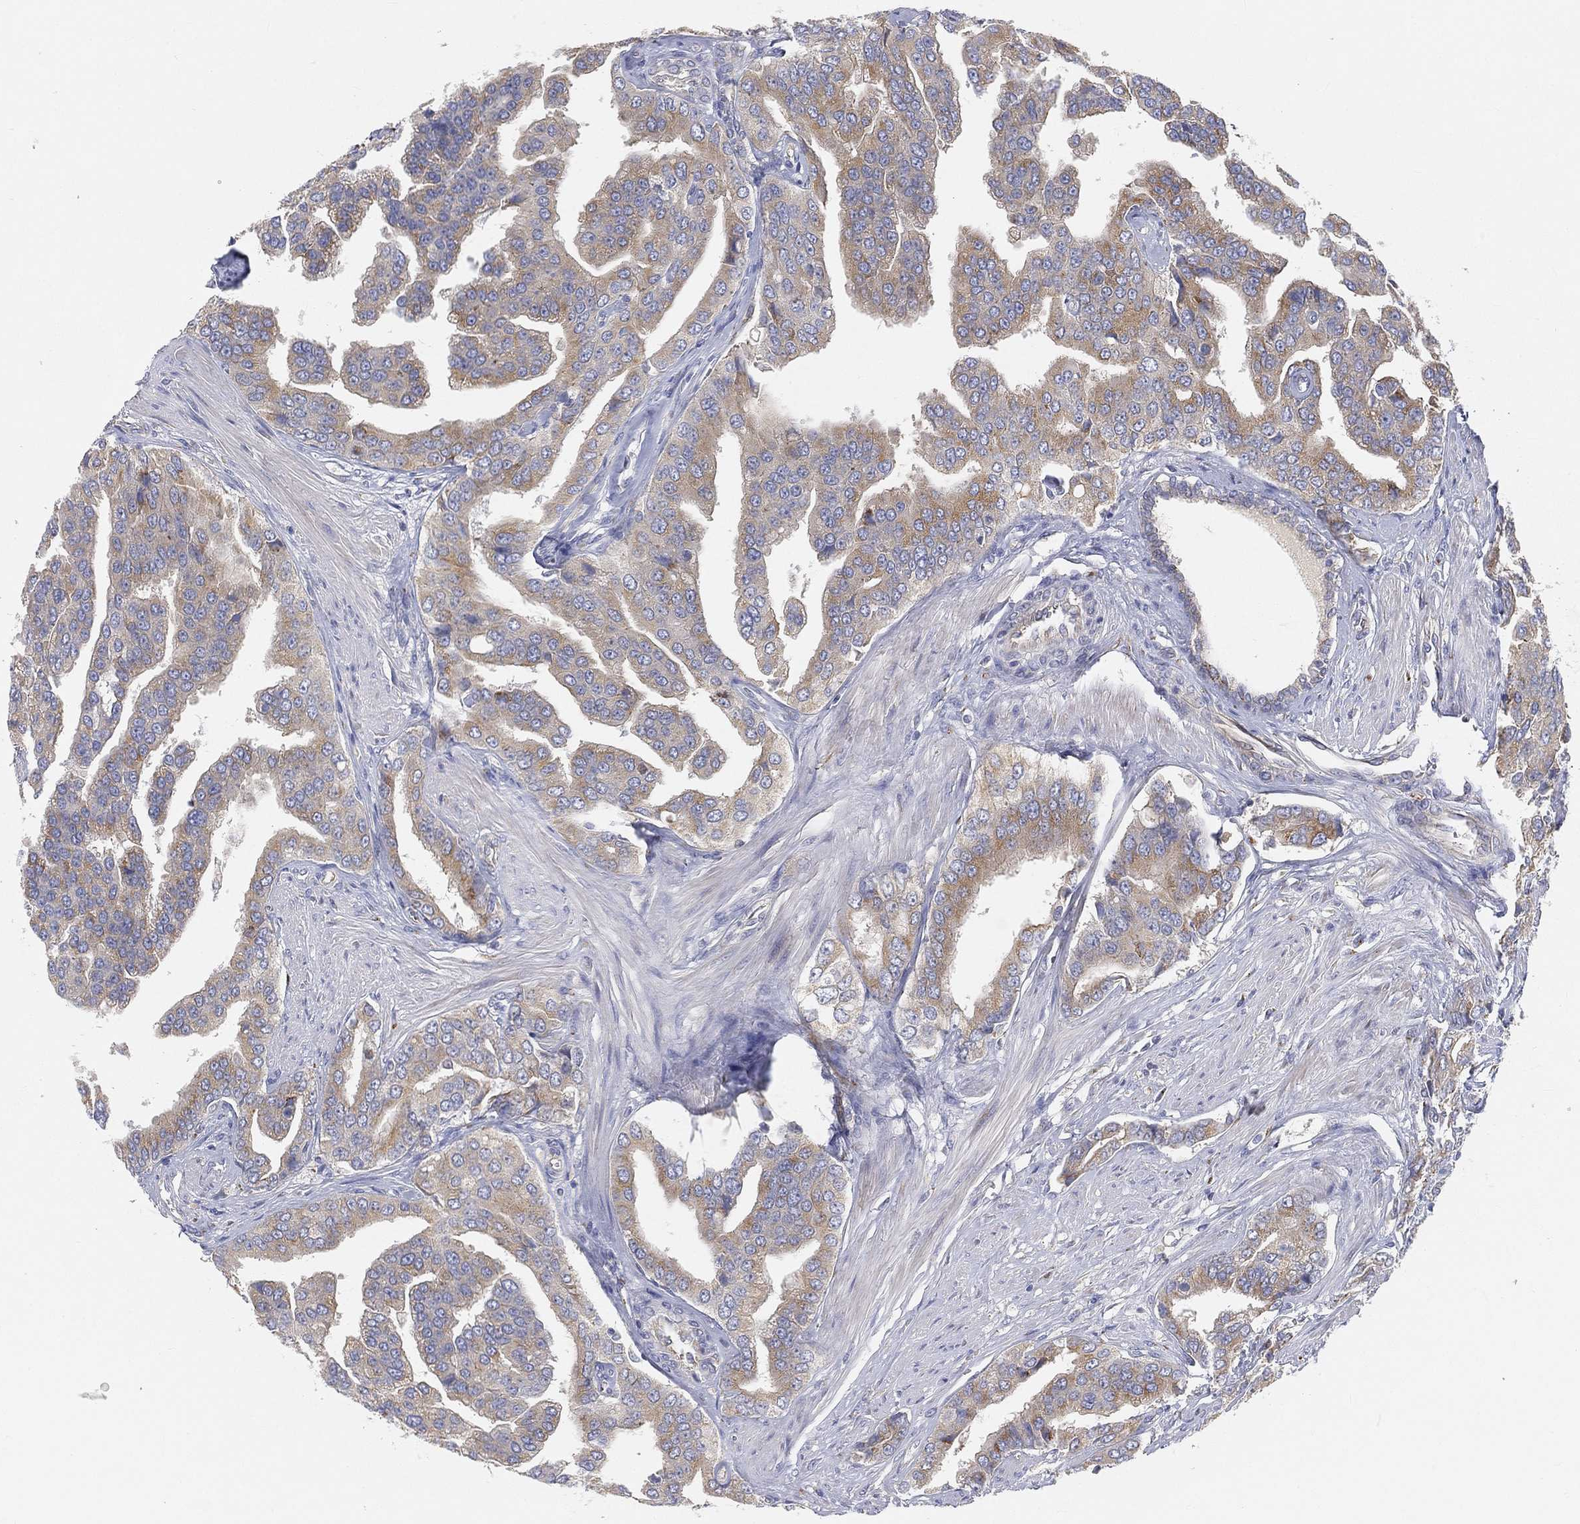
{"staining": {"intensity": "moderate", "quantity": "25%-75%", "location": "cytoplasmic/membranous"}, "tissue": "prostate cancer", "cell_type": "Tumor cells", "image_type": "cancer", "snomed": [{"axis": "morphology", "description": "Adenocarcinoma, NOS"}, {"axis": "topography", "description": "Prostate and seminal vesicle, NOS"}, {"axis": "topography", "description": "Prostate"}], "caption": "A high-resolution photomicrograph shows immunohistochemistry staining of adenocarcinoma (prostate), which demonstrates moderate cytoplasmic/membranous expression in approximately 25%-75% of tumor cells.", "gene": "TMEM25", "patient": {"sex": "male", "age": 69}}